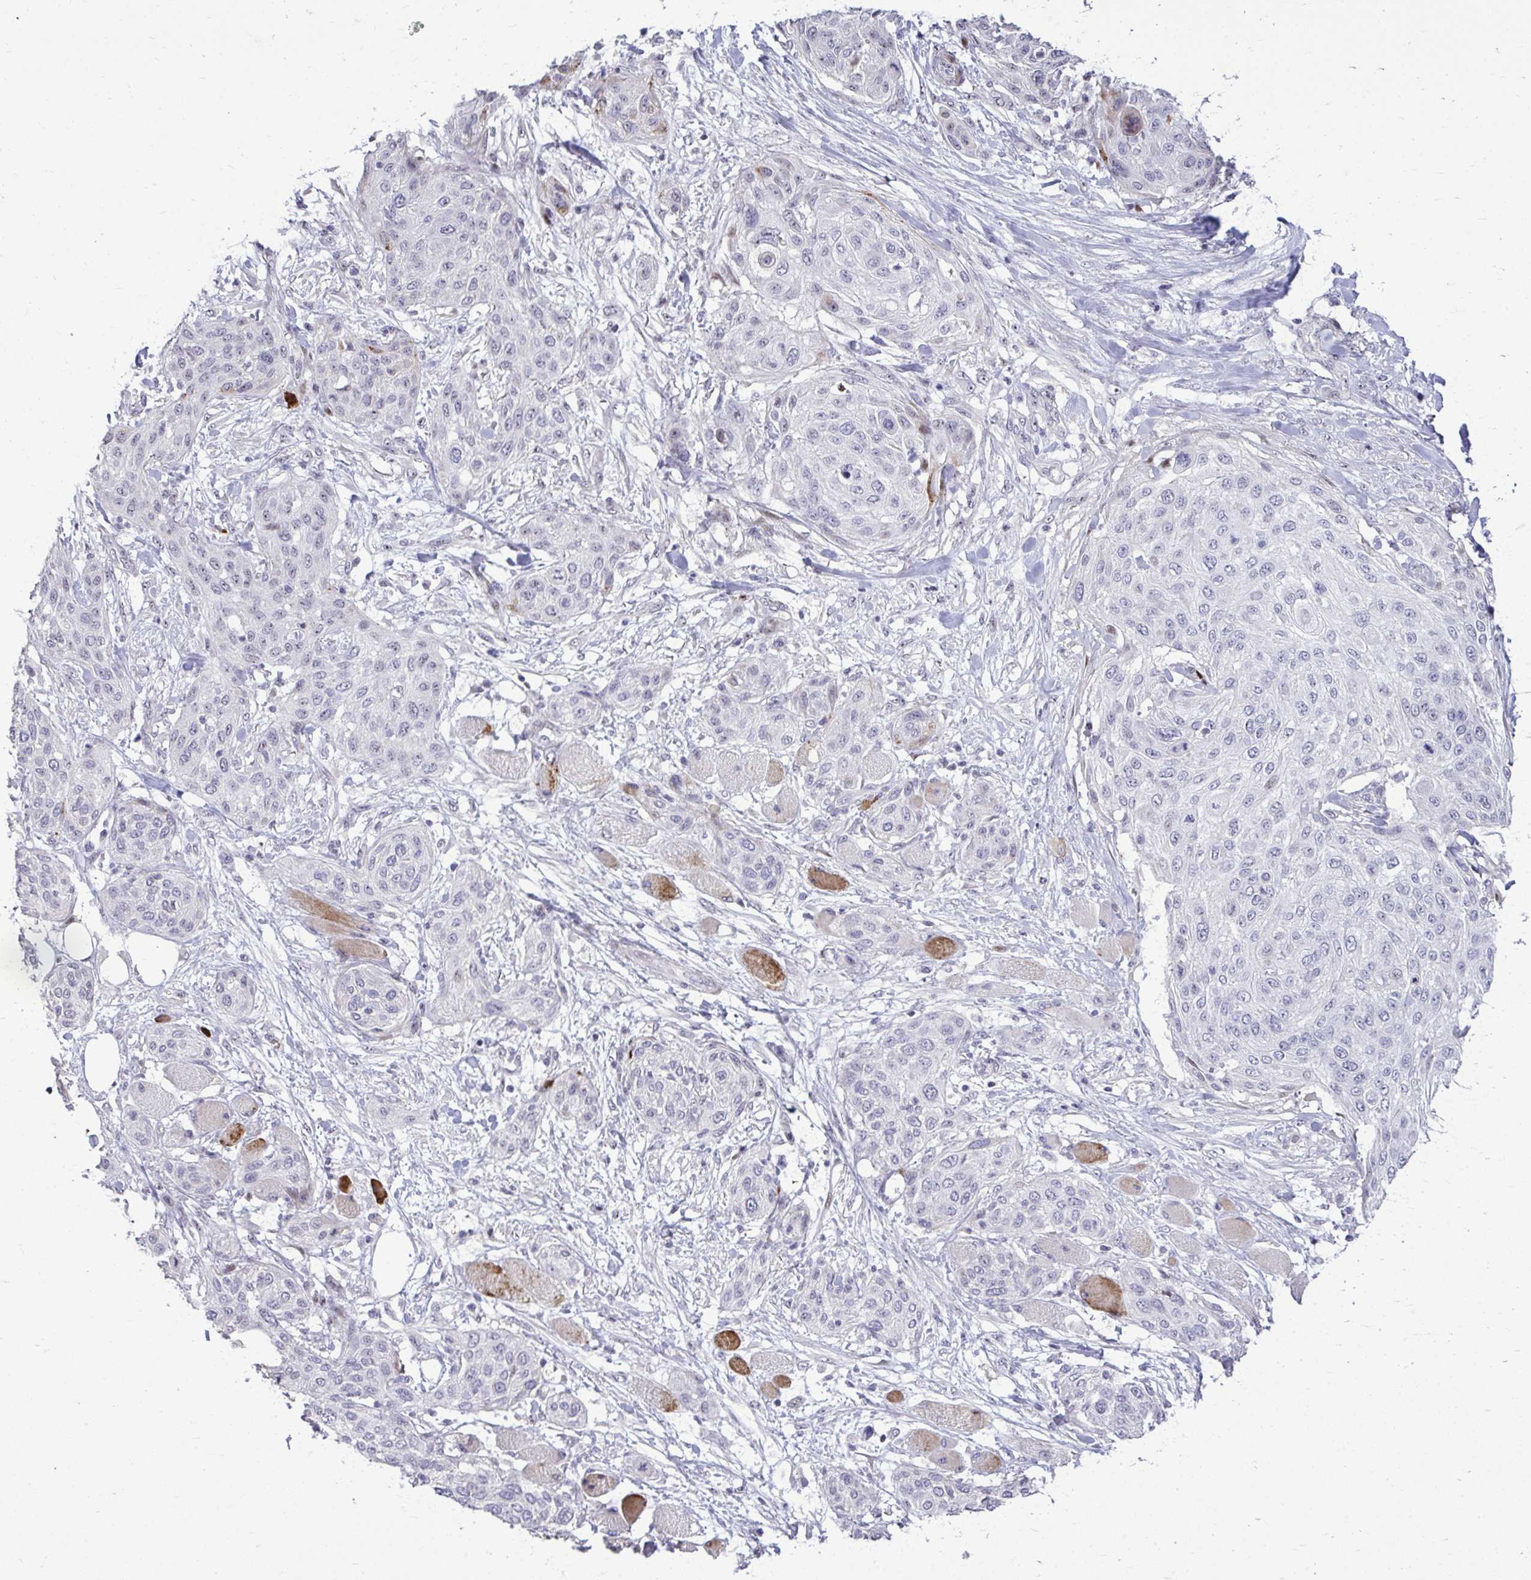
{"staining": {"intensity": "negative", "quantity": "none", "location": "none"}, "tissue": "skin cancer", "cell_type": "Tumor cells", "image_type": "cancer", "snomed": [{"axis": "morphology", "description": "Squamous cell carcinoma, NOS"}, {"axis": "topography", "description": "Skin"}], "caption": "IHC of human skin cancer (squamous cell carcinoma) displays no staining in tumor cells.", "gene": "DLX4", "patient": {"sex": "female", "age": 87}}